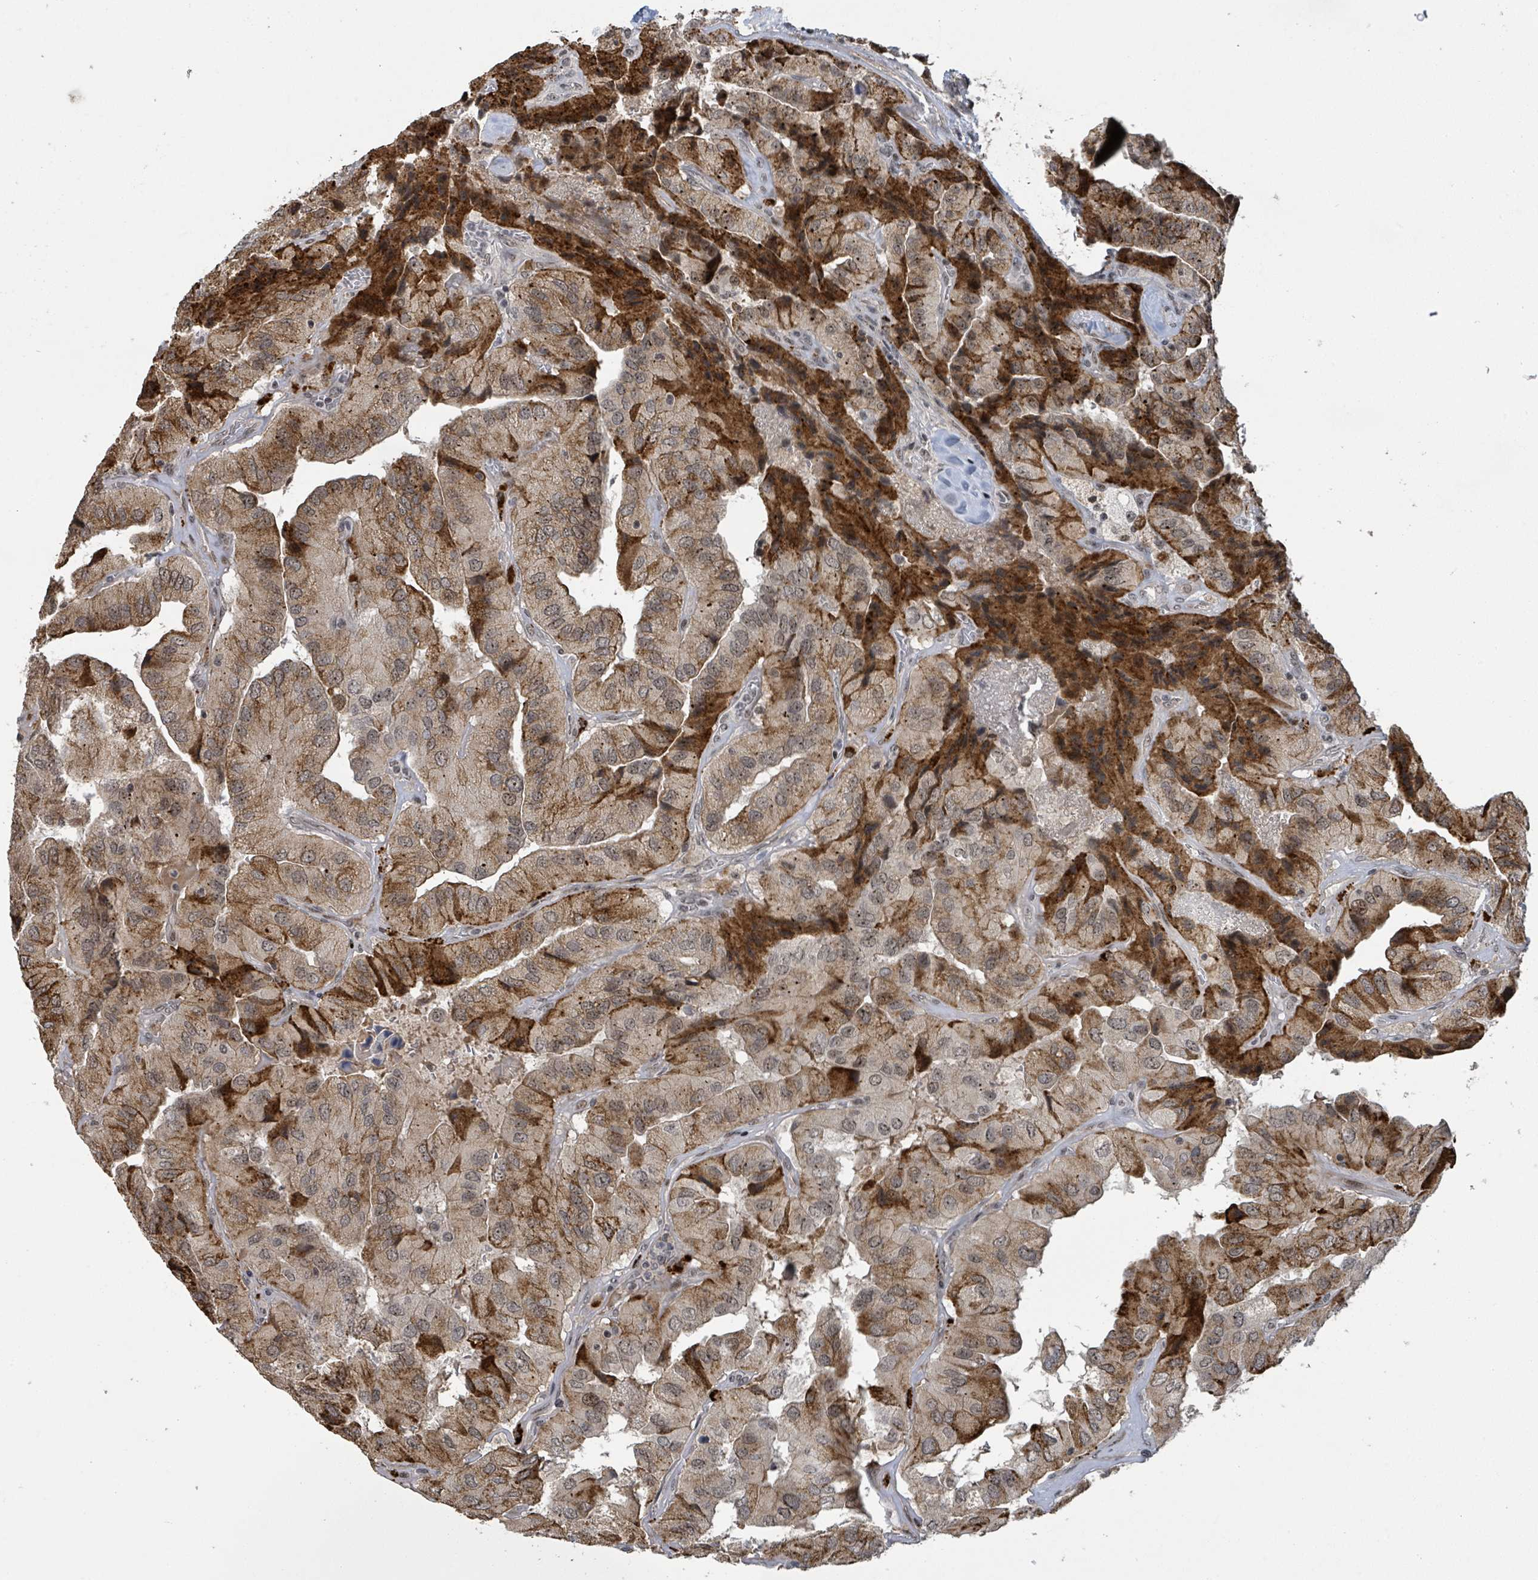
{"staining": {"intensity": "moderate", "quantity": ">75%", "location": "cytoplasmic/membranous,nuclear"}, "tissue": "thyroid cancer", "cell_type": "Tumor cells", "image_type": "cancer", "snomed": [{"axis": "morphology", "description": "Normal tissue, NOS"}, {"axis": "morphology", "description": "Papillary adenocarcinoma, NOS"}, {"axis": "topography", "description": "Thyroid gland"}], "caption": "IHC image of neoplastic tissue: human papillary adenocarcinoma (thyroid) stained using IHC reveals medium levels of moderate protein expression localized specifically in the cytoplasmic/membranous and nuclear of tumor cells, appearing as a cytoplasmic/membranous and nuclear brown color.", "gene": "ZBTB14", "patient": {"sex": "female", "age": 59}}